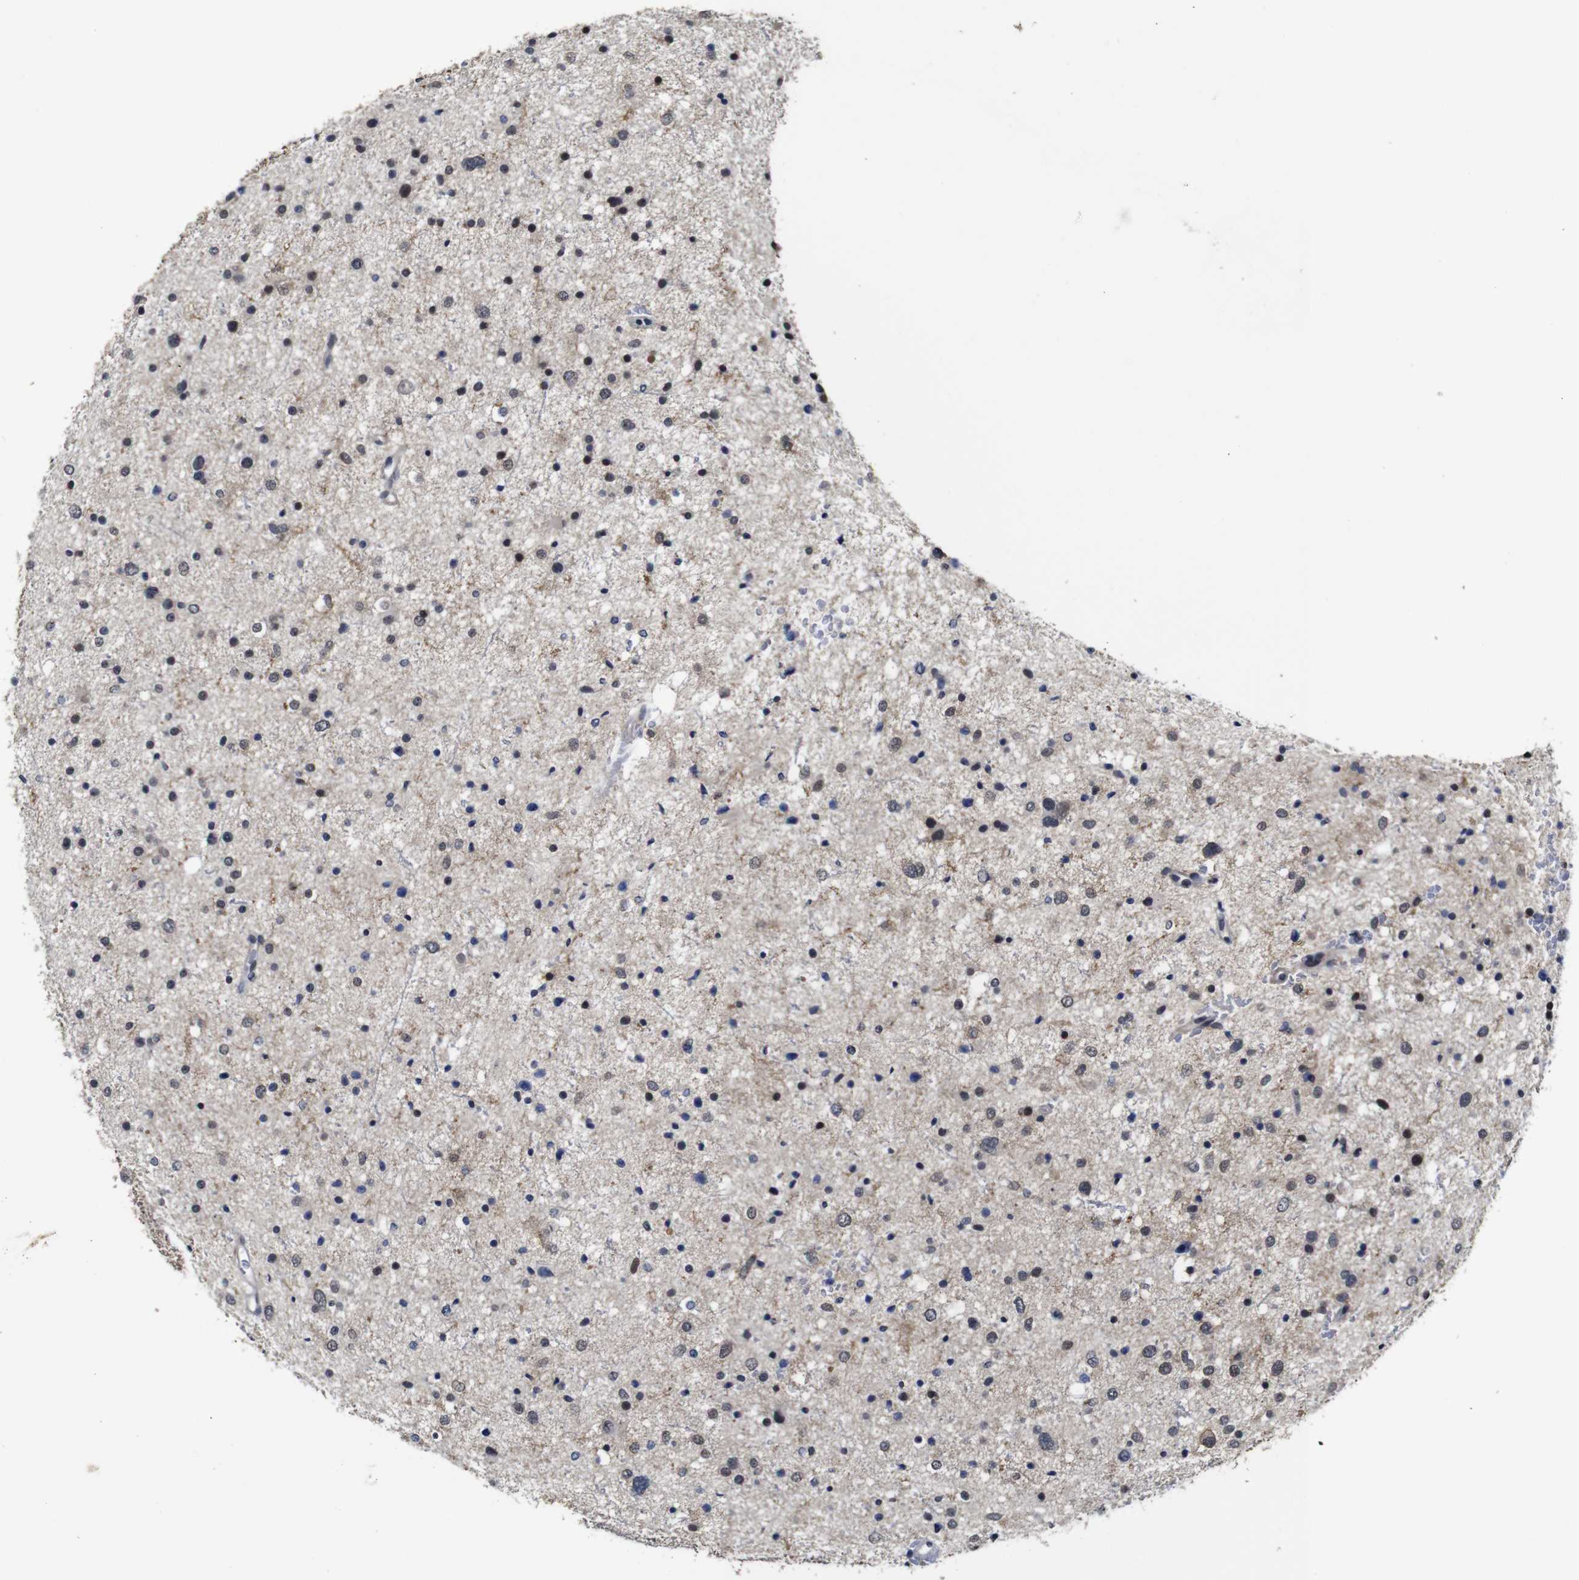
{"staining": {"intensity": "weak", "quantity": "<25%", "location": "cytoplasmic/membranous,nuclear"}, "tissue": "glioma", "cell_type": "Tumor cells", "image_type": "cancer", "snomed": [{"axis": "morphology", "description": "Glioma, malignant, Low grade"}, {"axis": "topography", "description": "Brain"}], "caption": "DAB (3,3'-diaminobenzidine) immunohistochemical staining of human glioma demonstrates no significant positivity in tumor cells.", "gene": "NTRK3", "patient": {"sex": "female", "age": 37}}